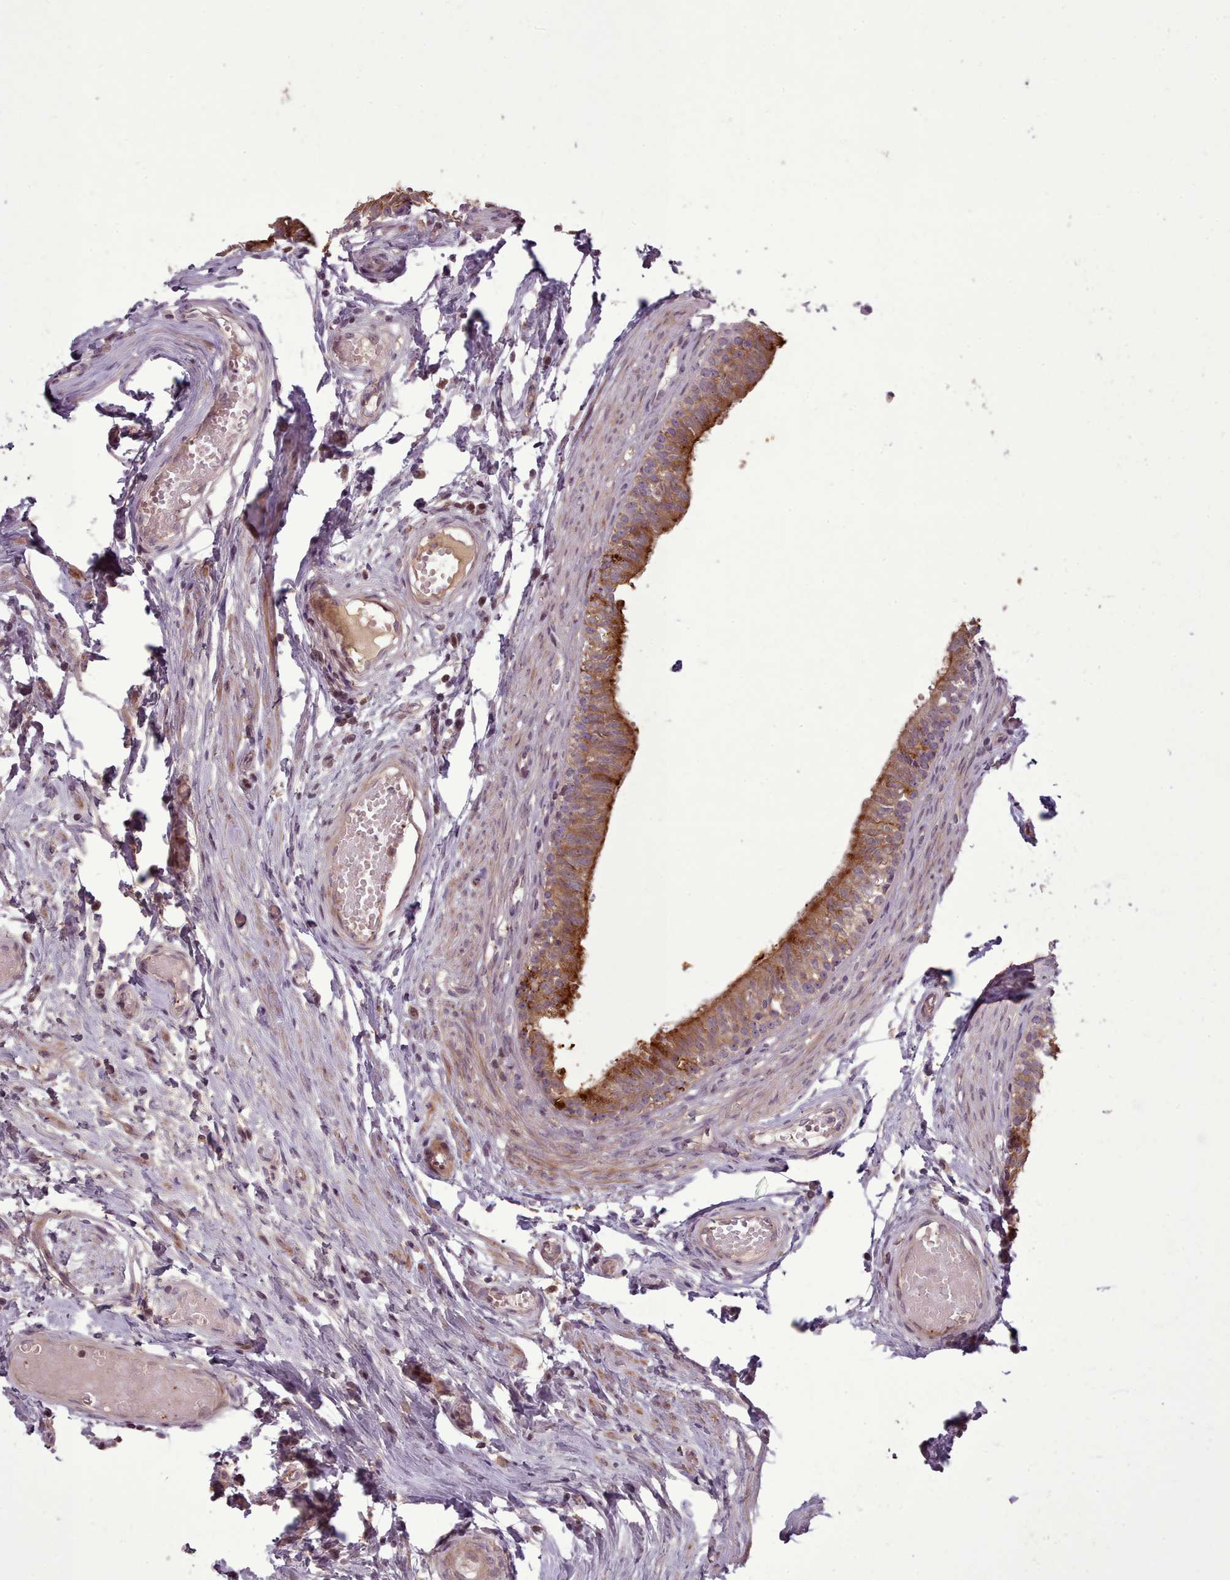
{"staining": {"intensity": "moderate", "quantity": "25%-75%", "location": "cytoplasmic/membranous"}, "tissue": "epididymis", "cell_type": "Glandular cells", "image_type": "normal", "snomed": [{"axis": "morphology", "description": "Normal tissue, NOS"}, {"axis": "topography", "description": "Epididymis, spermatic cord, NOS"}], "caption": "Epididymis stained with DAB immunohistochemistry shows medium levels of moderate cytoplasmic/membranous staining in approximately 25%-75% of glandular cells.", "gene": "LEFTY1", "patient": {"sex": "male", "age": 22}}